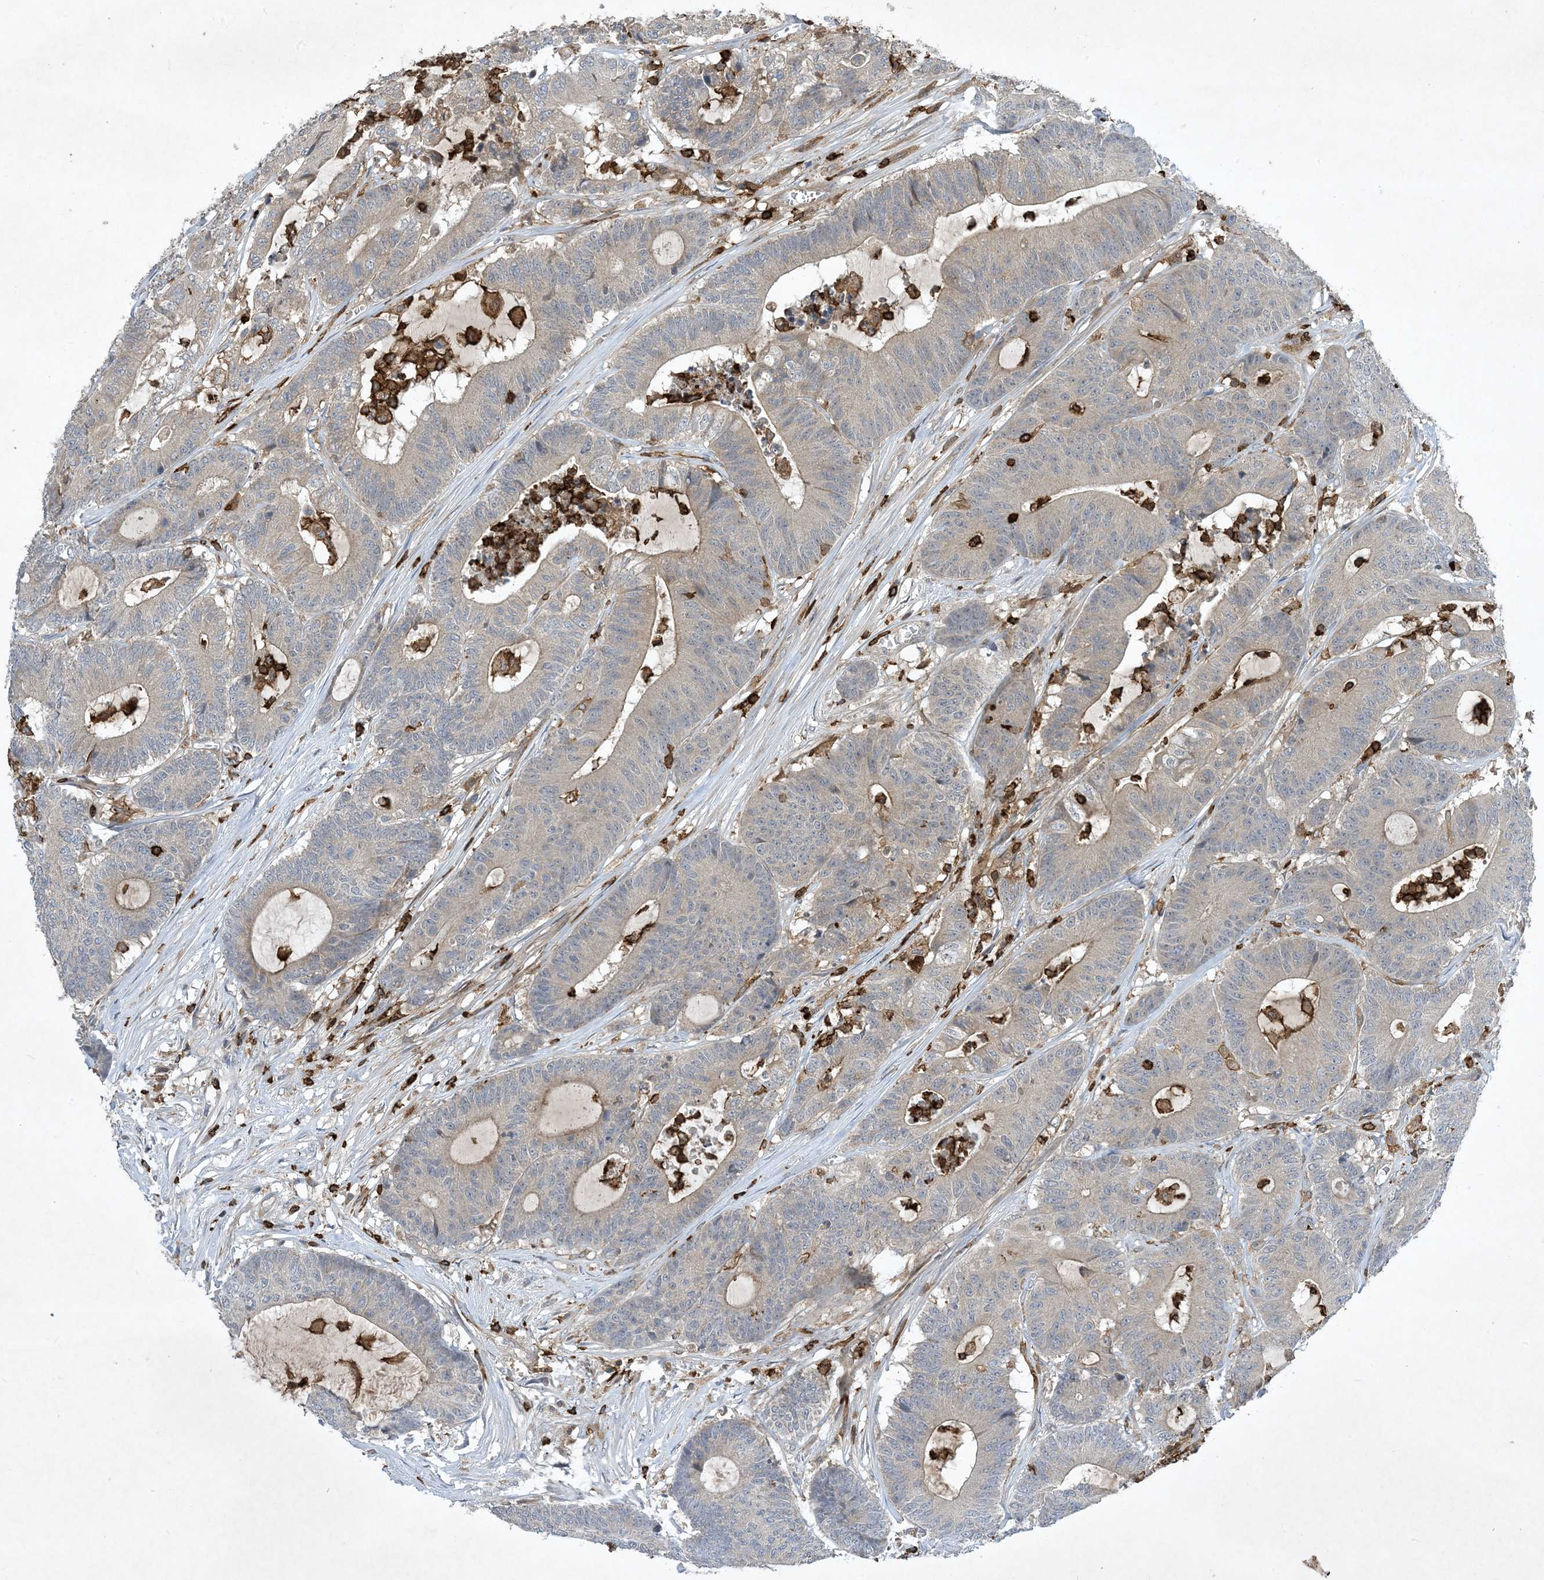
{"staining": {"intensity": "negative", "quantity": "none", "location": "none"}, "tissue": "colorectal cancer", "cell_type": "Tumor cells", "image_type": "cancer", "snomed": [{"axis": "morphology", "description": "Adenocarcinoma, NOS"}, {"axis": "topography", "description": "Colon"}], "caption": "Human adenocarcinoma (colorectal) stained for a protein using immunohistochemistry displays no expression in tumor cells.", "gene": "AK9", "patient": {"sex": "female", "age": 84}}